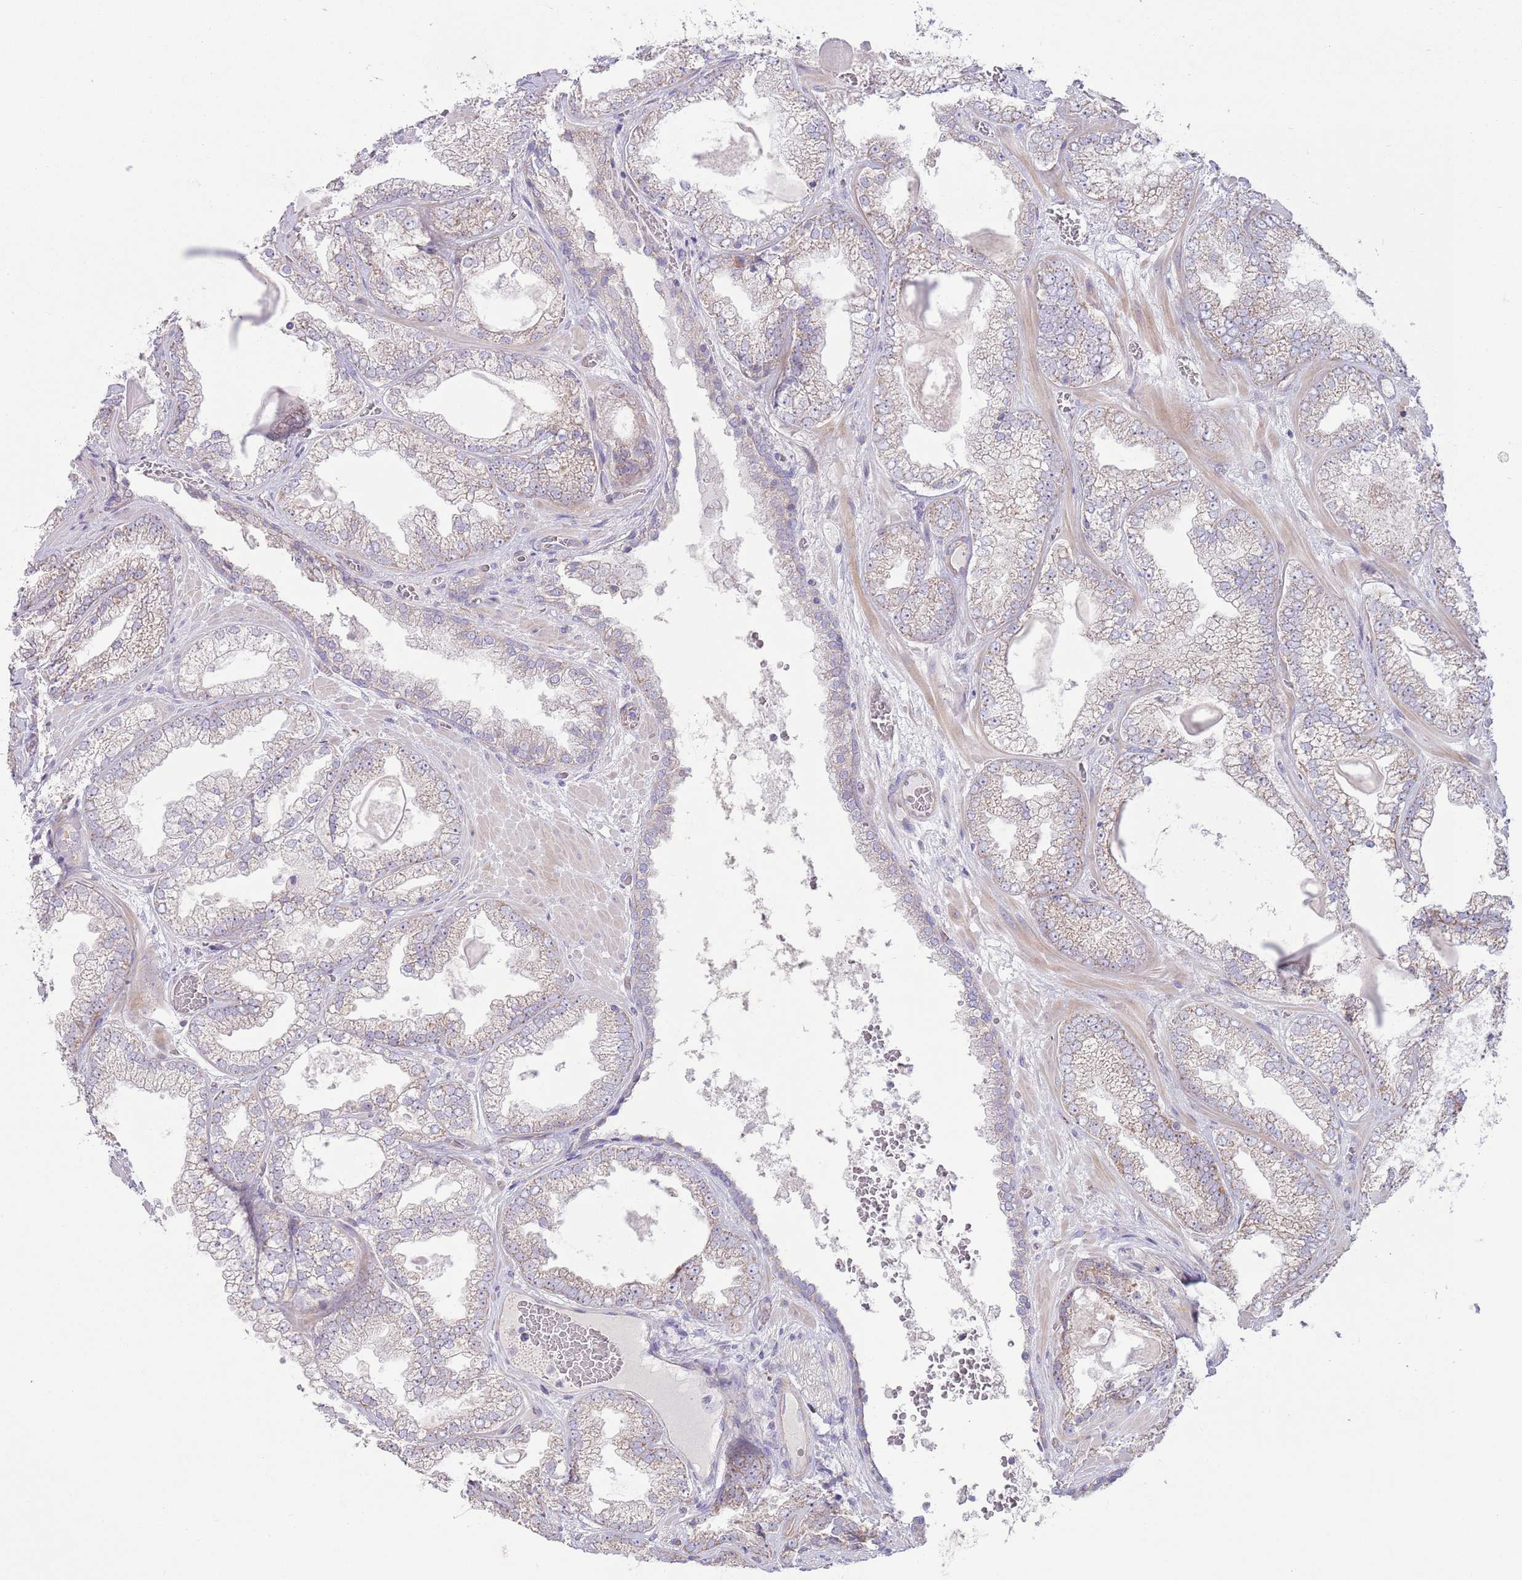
{"staining": {"intensity": "weak", "quantity": "<25%", "location": "cytoplasmic/membranous"}, "tissue": "prostate cancer", "cell_type": "Tumor cells", "image_type": "cancer", "snomed": [{"axis": "morphology", "description": "Adenocarcinoma, Low grade"}, {"axis": "topography", "description": "Prostate"}], "caption": "High power microscopy micrograph of an IHC image of prostate cancer, revealing no significant expression in tumor cells.", "gene": "TOMM5", "patient": {"sex": "male", "age": 57}}